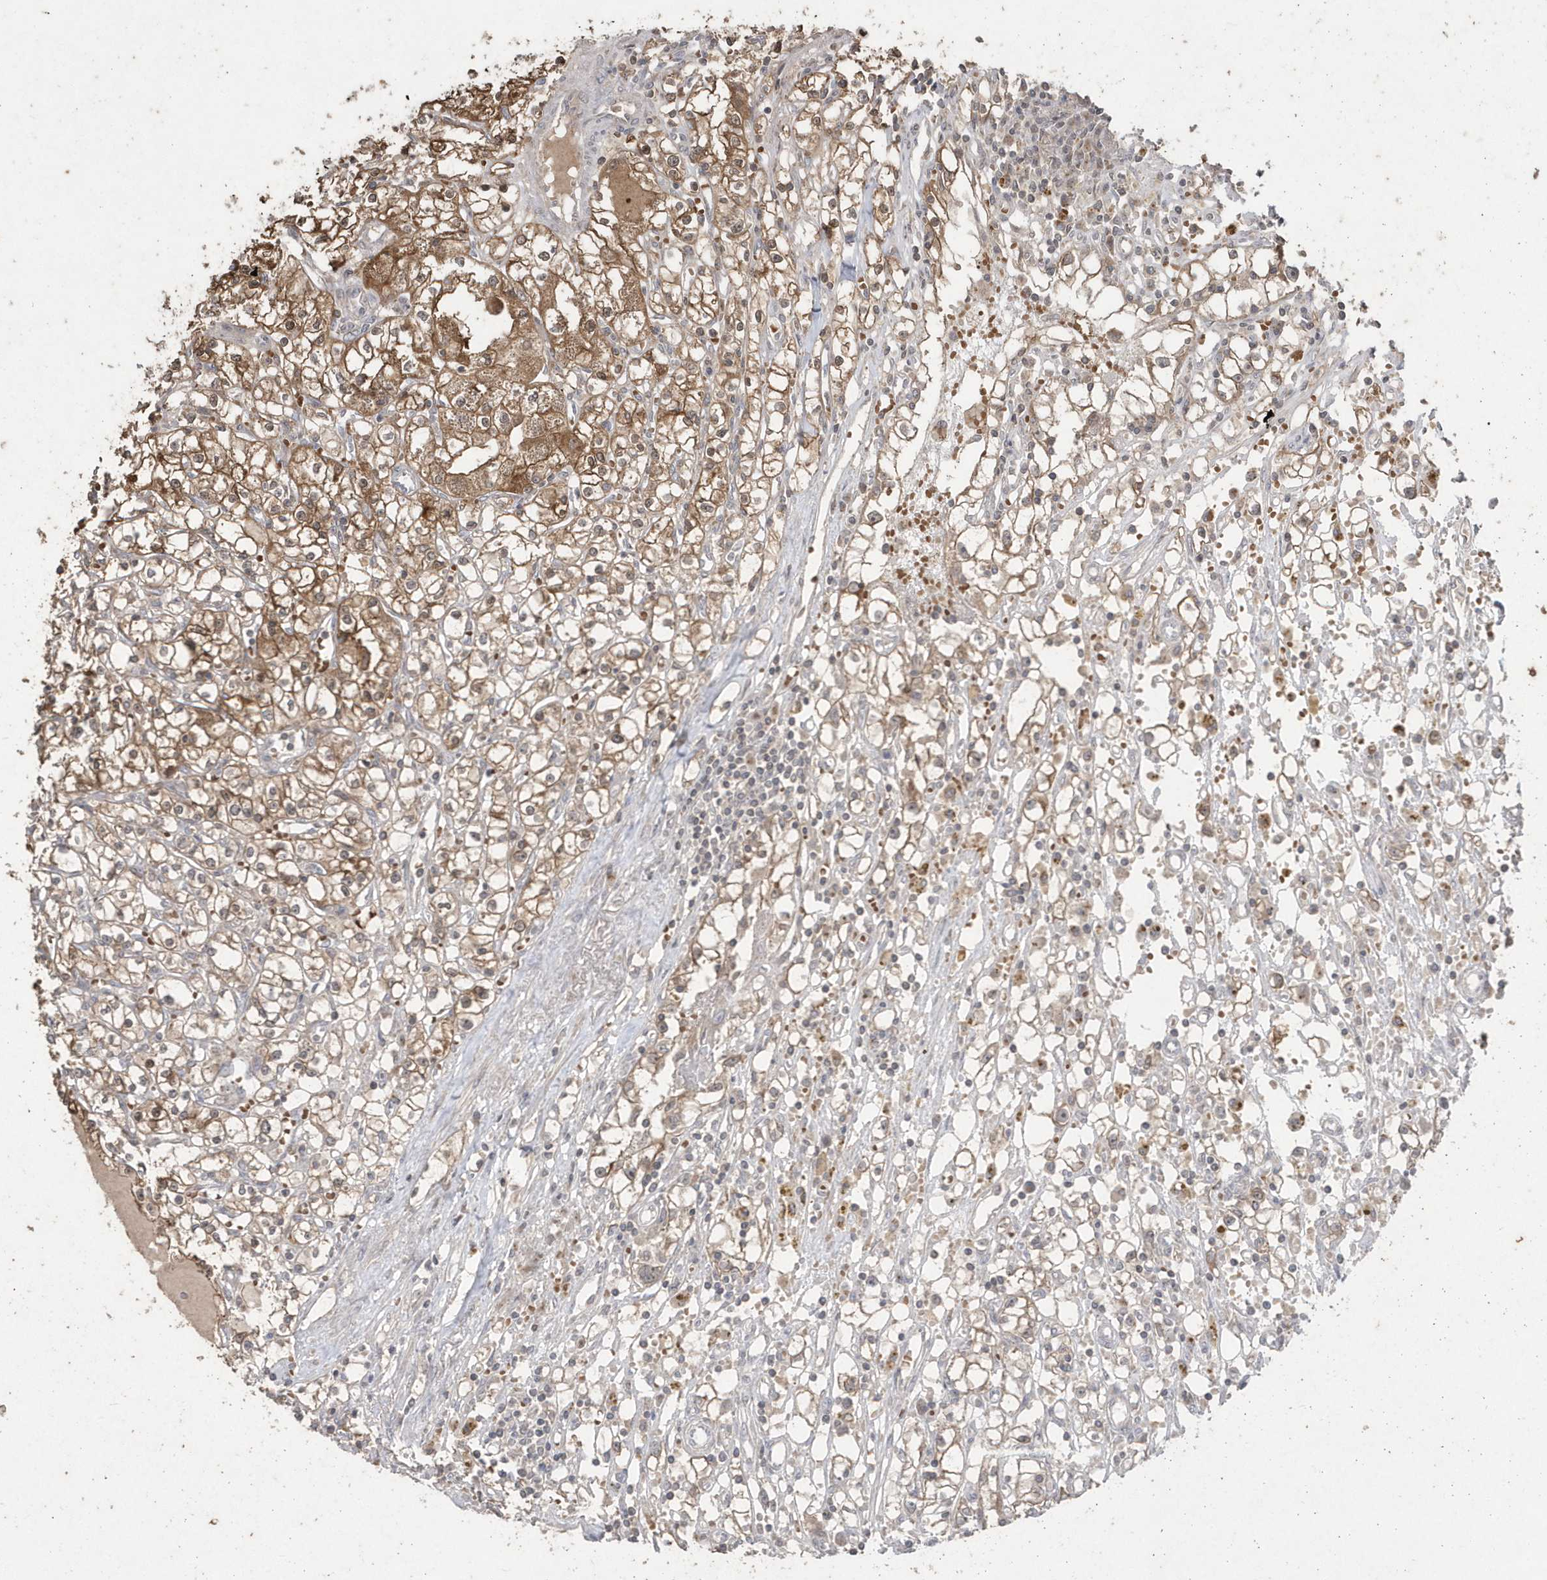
{"staining": {"intensity": "moderate", "quantity": "25%-75%", "location": "cytoplasmic/membranous"}, "tissue": "renal cancer", "cell_type": "Tumor cells", "image_type": "cancer", "snomed": [{"axis": "morphology", "description": "Adenocarcinoma, NOS"}, {"axis": "topography", "description": "Kidney"}], "caption": "Tumor cells demonstrate moderate cytoplasmic/membranous positivity in approximately 25%-75% of cells in adenocarcinoma (renal).", "gene": "GEMIN6", "patient": {"sex": "male", "age": 56}}